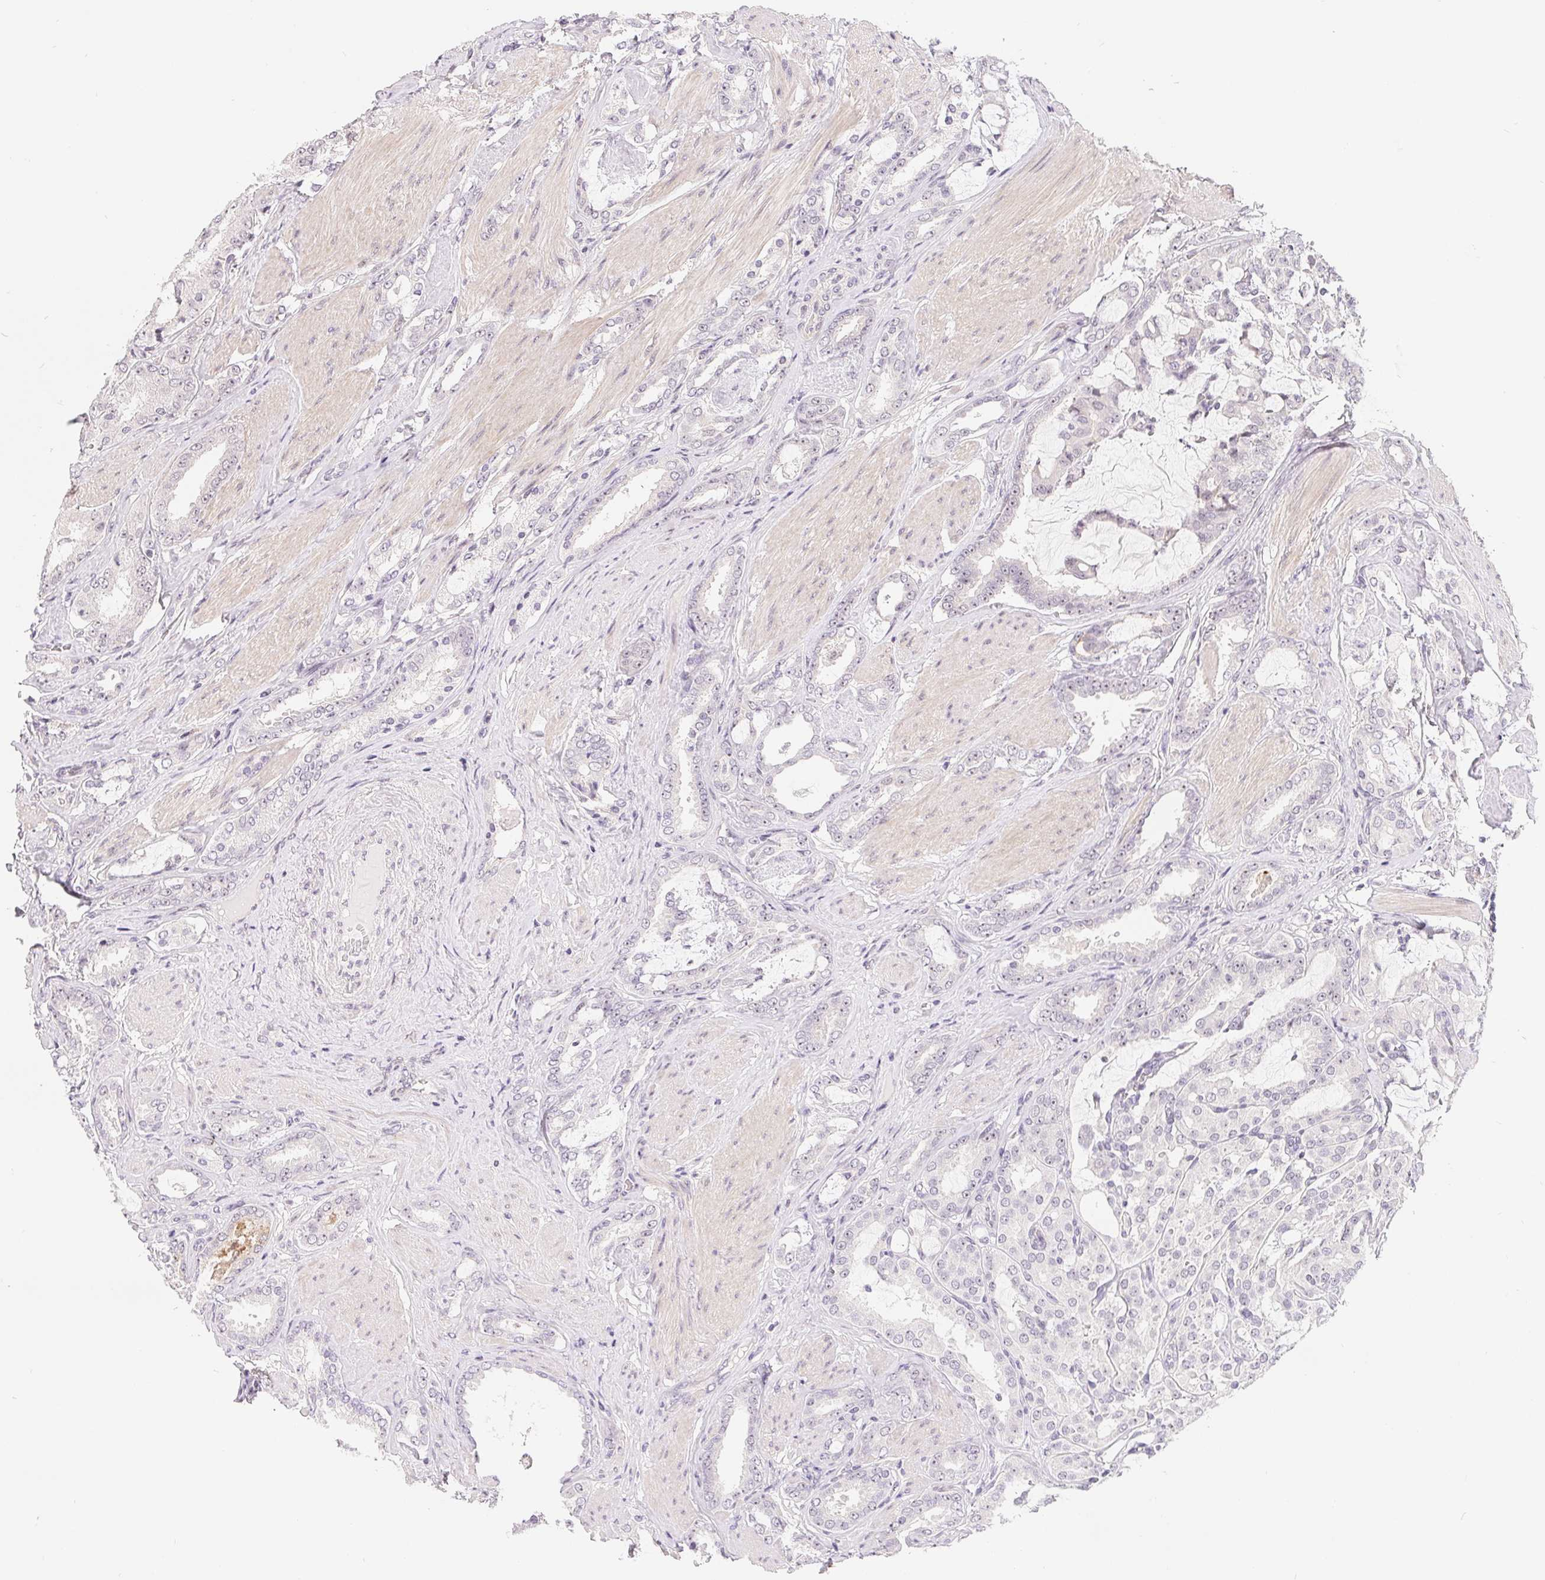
{"staining": {"intensity": "negative", "quantity": "none", "location": "none"}, "tissue": "prostate cancer", "cell_type": "Tumor cells", "image_type": "cancer", "snomed": [{"axis": "morphology", "description": "Adenocarcinoma, High grade"}, {"axis": "topography", "description": "Prostate"}], "caption": "Immunohistochemical staining of adenocarcinoma (high-grade) (prostate) shows no significant positivity in tumor cells.", "gene": "LCA5L", "patient": {"sex": "male", "age": 63}}